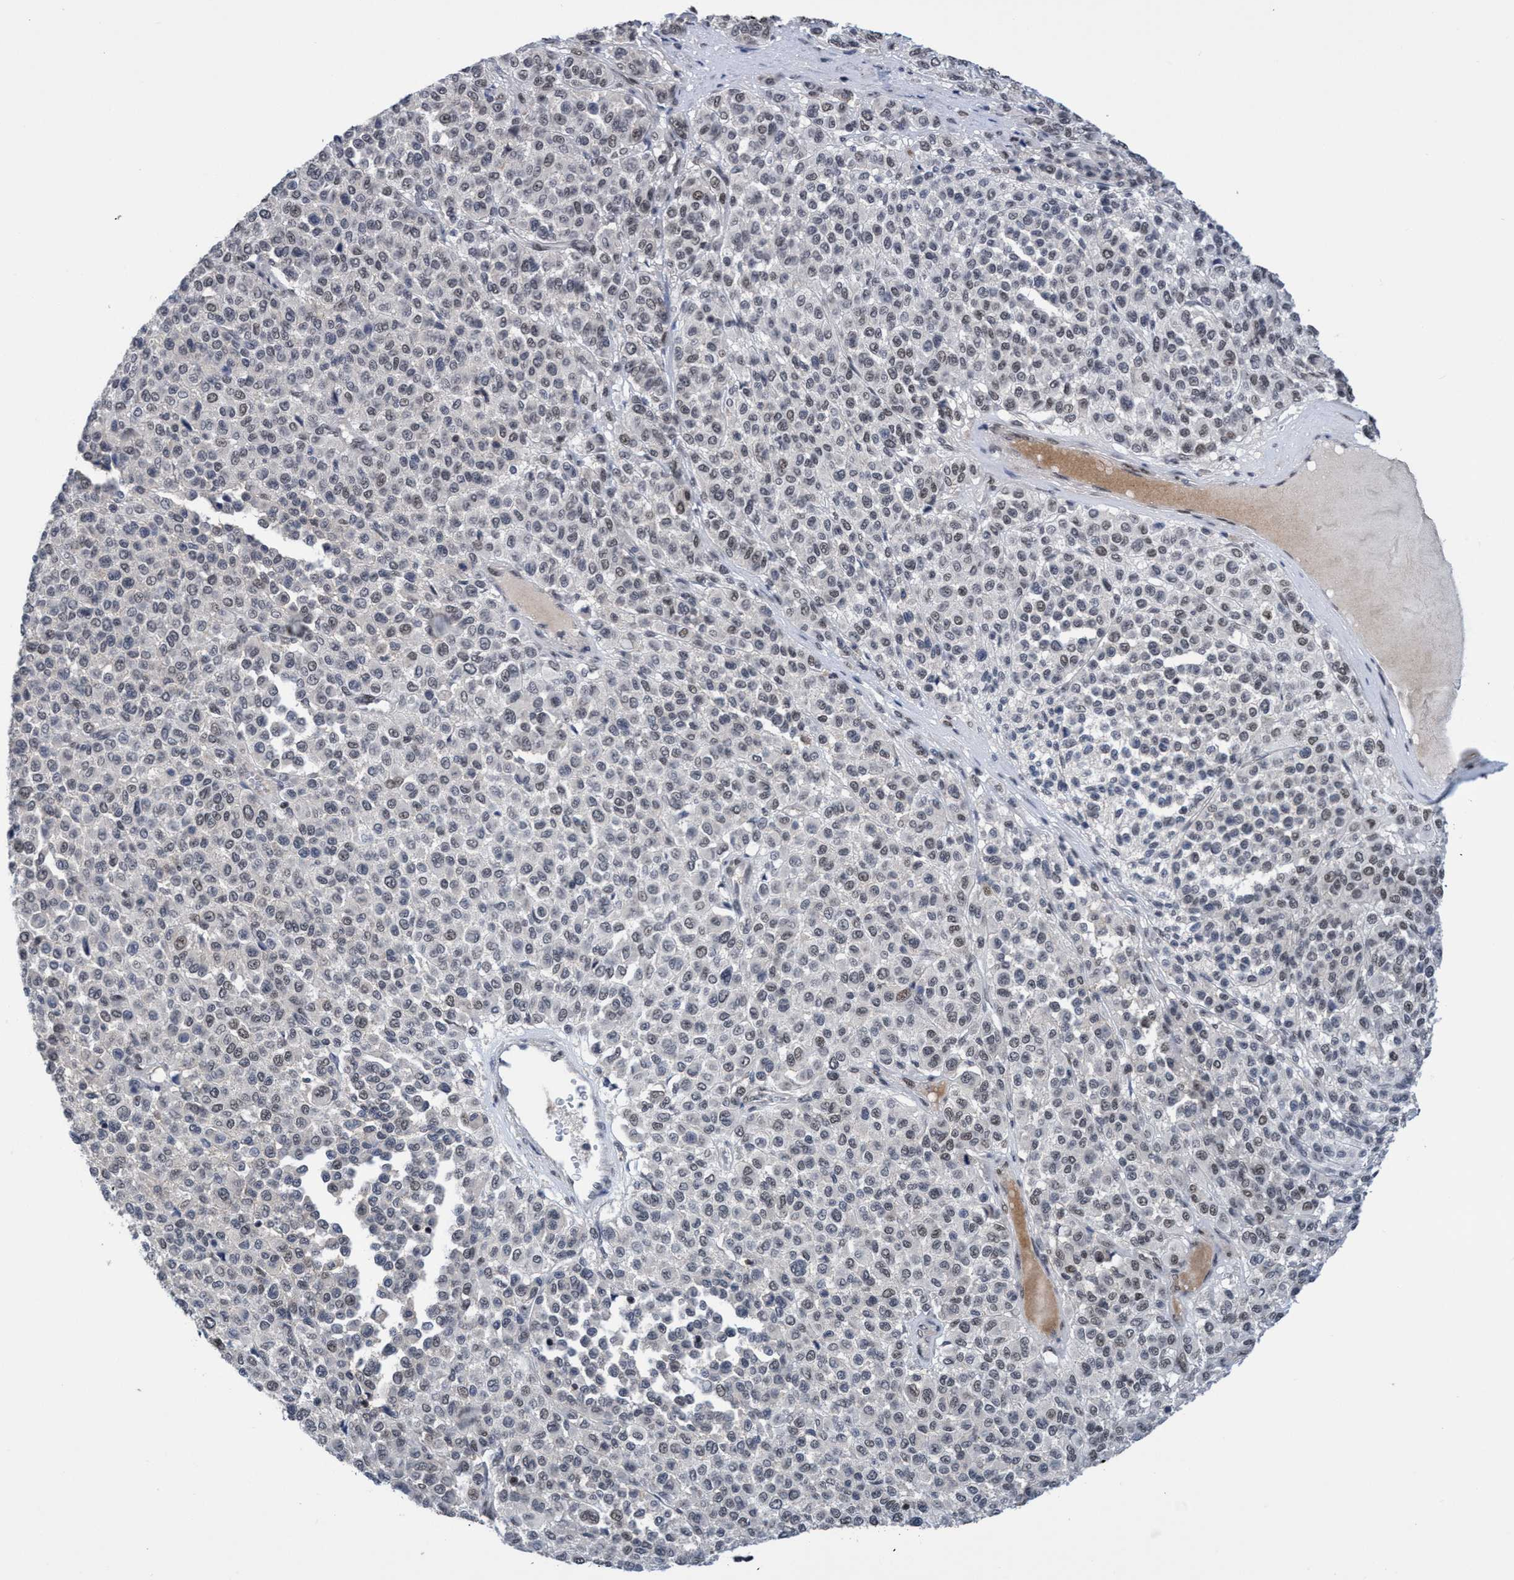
{"staining": {"intensity": "weak", "quantity": "25%-75%", "location": "nuclear"}, "tissue": "melanoma", "cell_type": "Tumor cells", "image_type": "cancer", "snomed": [{"axis": "morphology", "description": "Malignant melanoma, Metastatic site"}, {"axis": "topography", "description": "Pancreas"}], "caption": "A micrograph of human melanoma stained for a protein exhibits weak nuclear brown staining in tumor cells.", "gene": "C9orf78", "patient": {"sex": "female", "age": 30}}